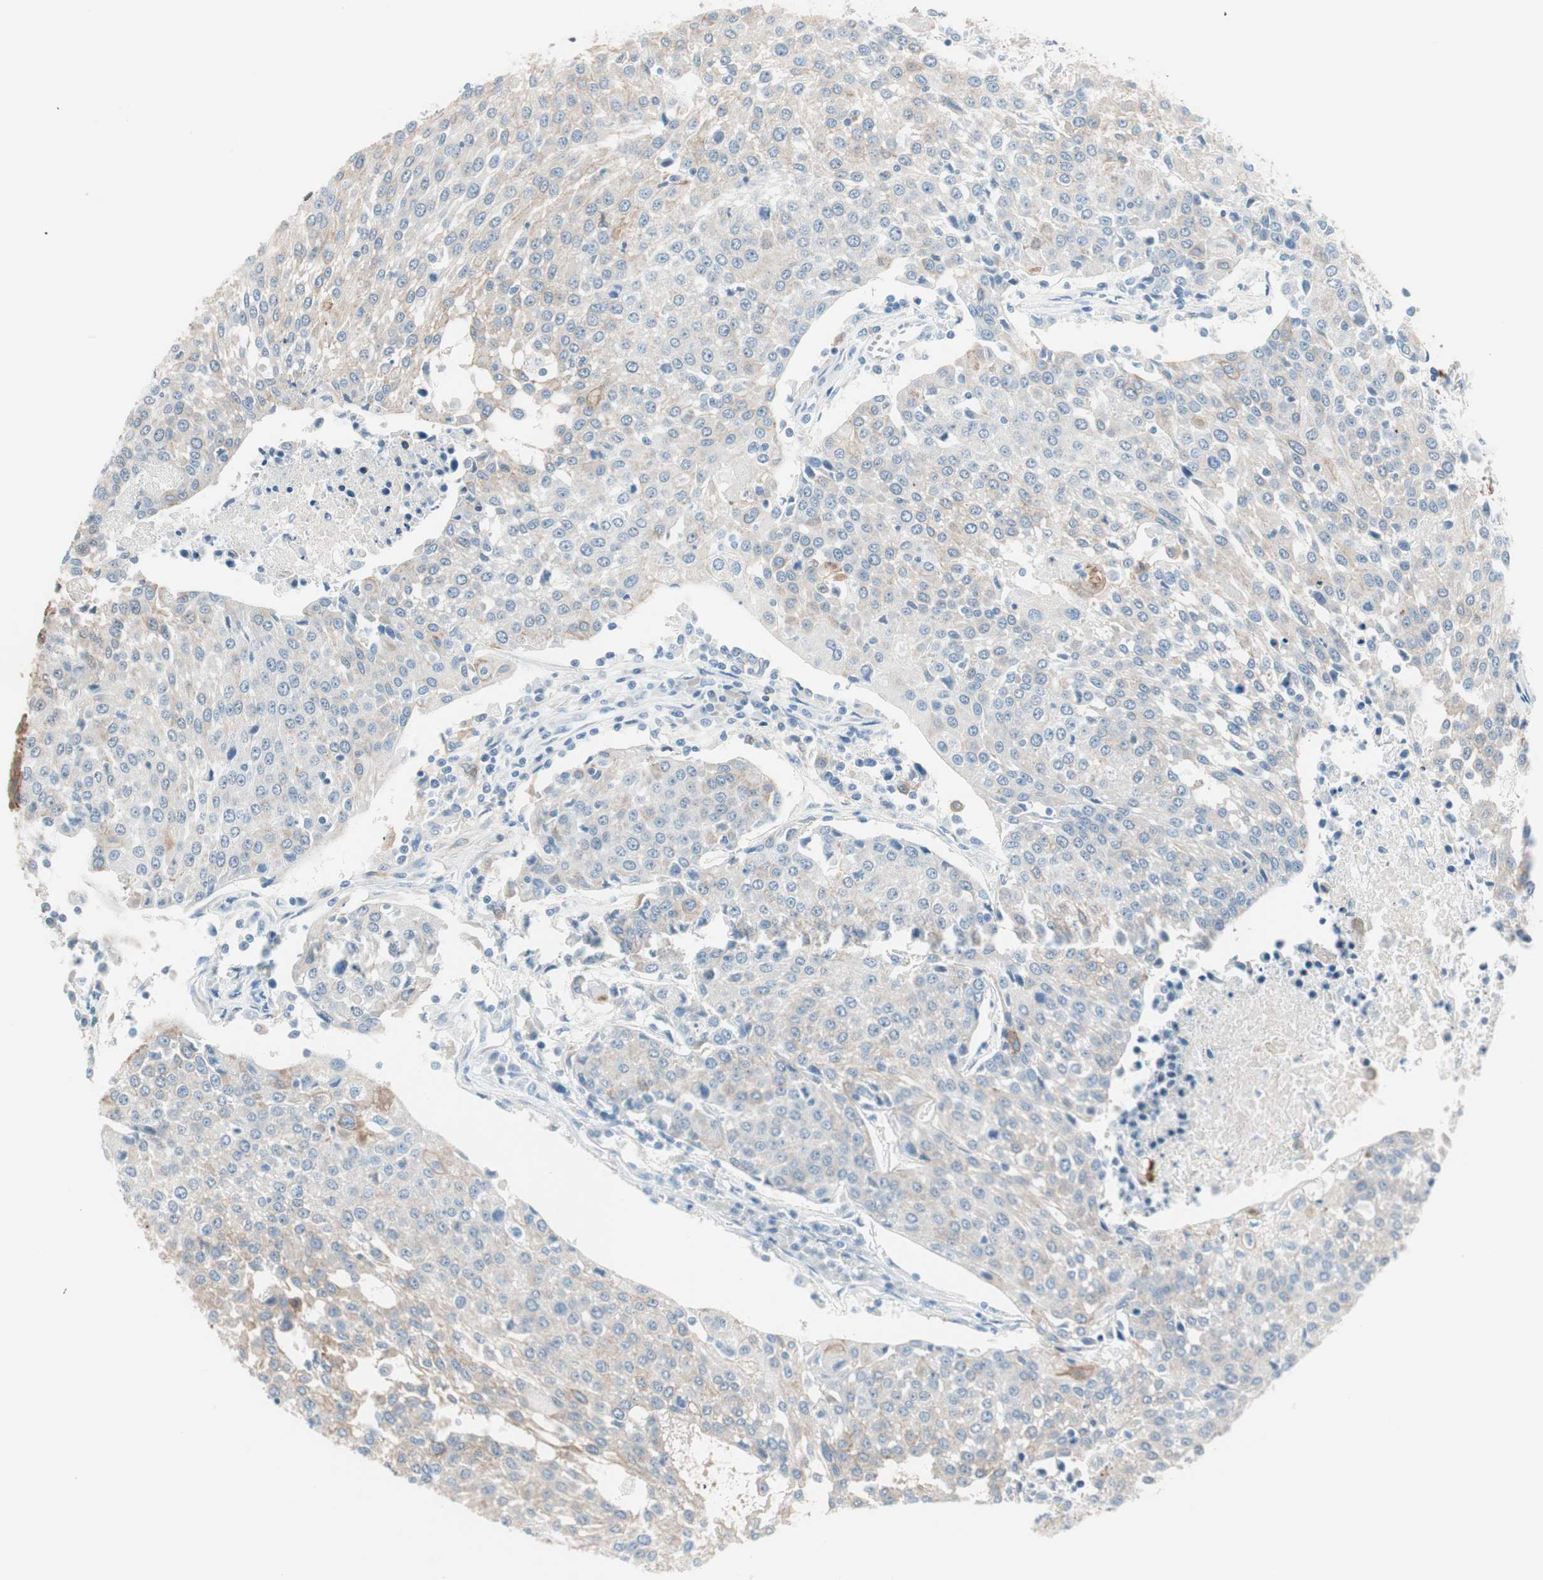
{"staining": {"intensity": "weak", "quantity": "25%-75%", "location": "cytoplasmic/membranous"}, "tissue": "urothelial cancer", "cell_type": "Tumor cells", "image_type": "cancer", "snomed": [{"axis": "morphology", "description": "Urothelial carcinoma, High grade"}, {"axis": "topography", "description": "Urinary bladder"}], "caption": "A low amount of weak cytoplasmic/membranous expression is present in approximately 25%-75% of tumor cells in urothelial carcinoma (high-grade) tissue.", "gene": "GNAO1", "patient": {"sex": "female", "age": 85}}